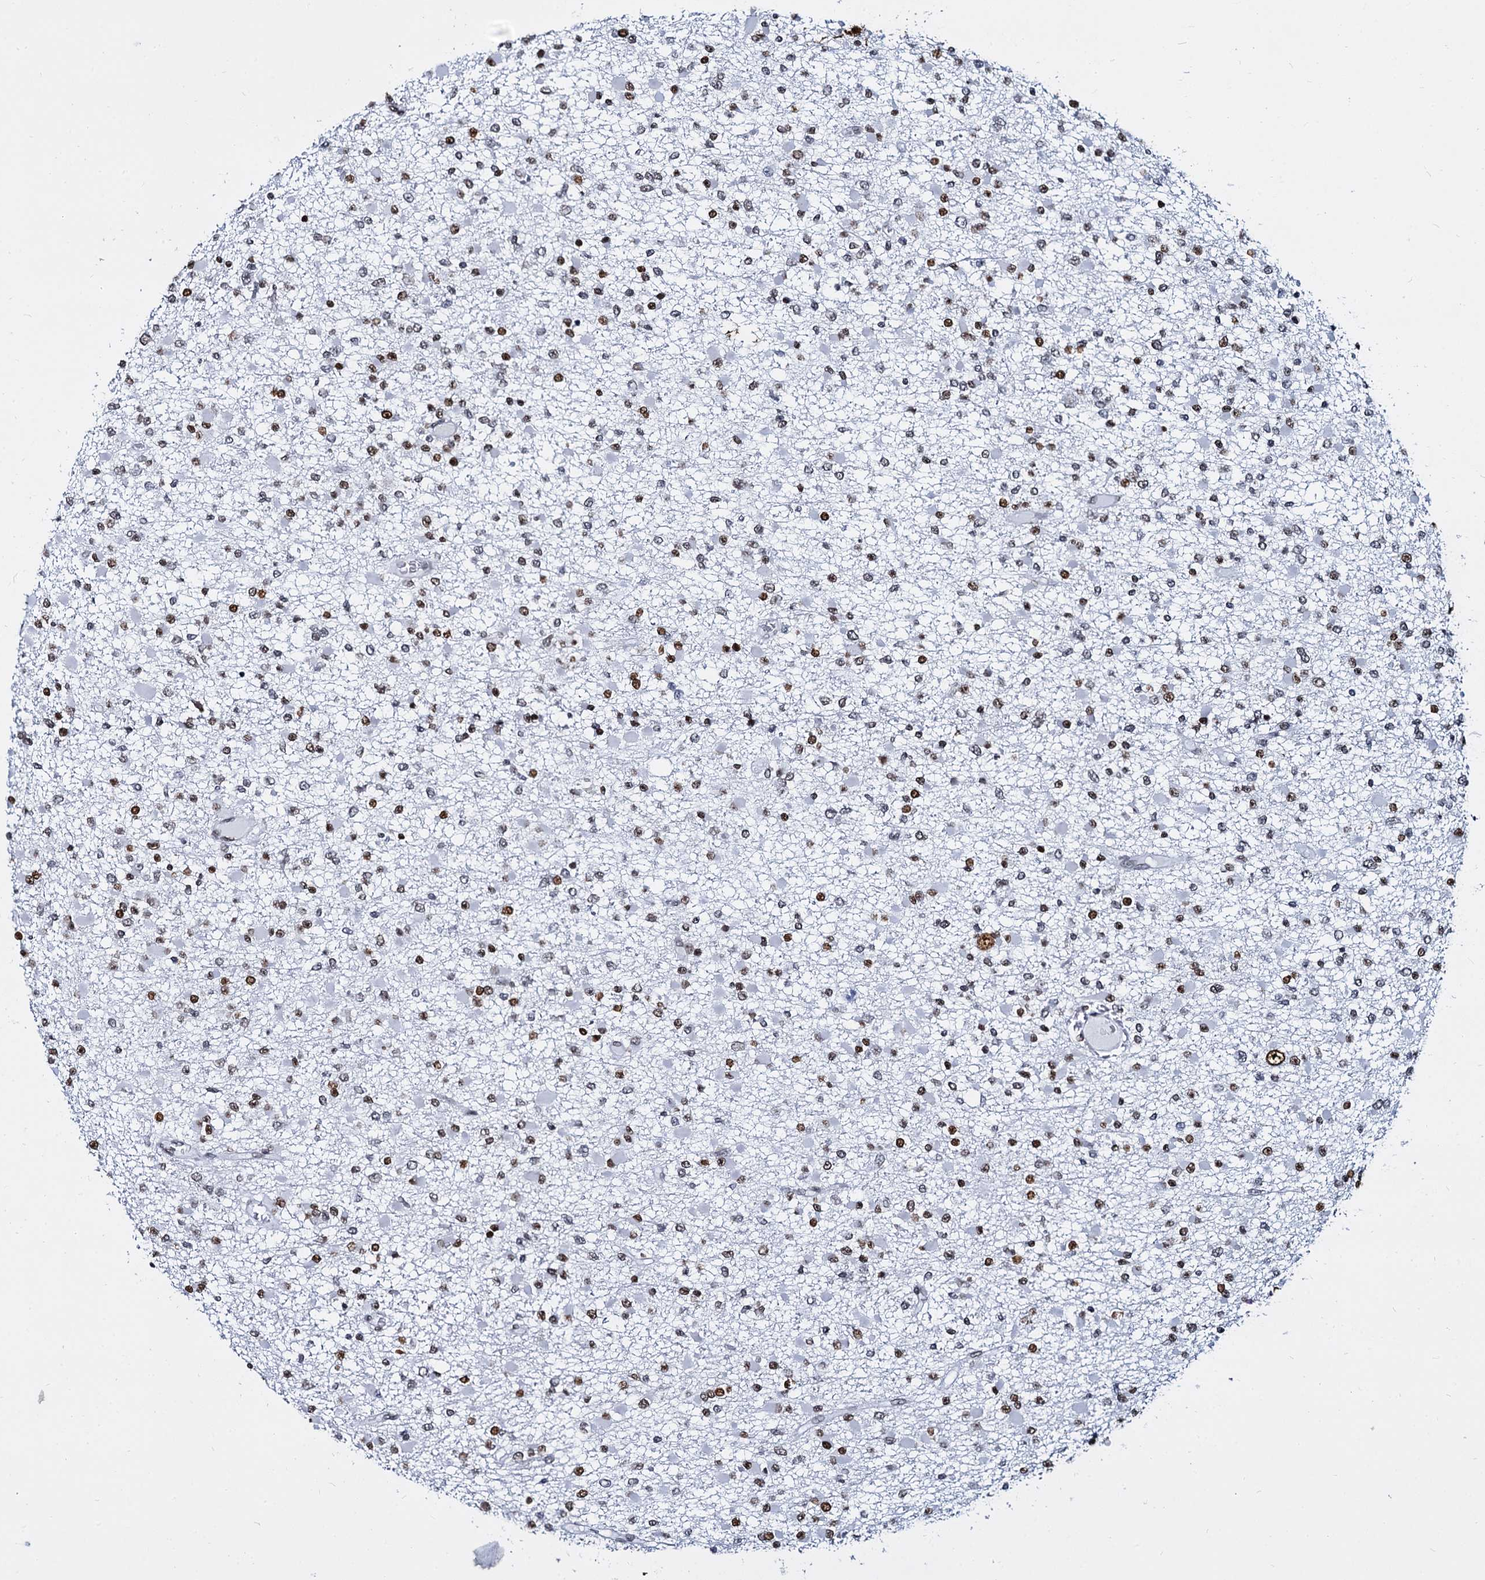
{"staining": {"intensity": "moderate", "quantity": "25%-75%", "location": "nuclear"}, "tissue": "glioma", "cell_type": "Tumor cells", "image_type": "cancer", "snomed": [{"axis": "morphology", "description": "Glioma, malignant, Low grade"}, {"axis": "topography", "description": "Brain"}], "caption": "This micrograph shows malignant glioma (low-grade) stained with immunohistochemistry (IHC) to label a protein in brown. The nuclear of tumor cells show moderate positivity for the protein. Nuclei are counter-stained blue.", "gene": "CMAS", "patient": {"sex": "female", "age": 22}}